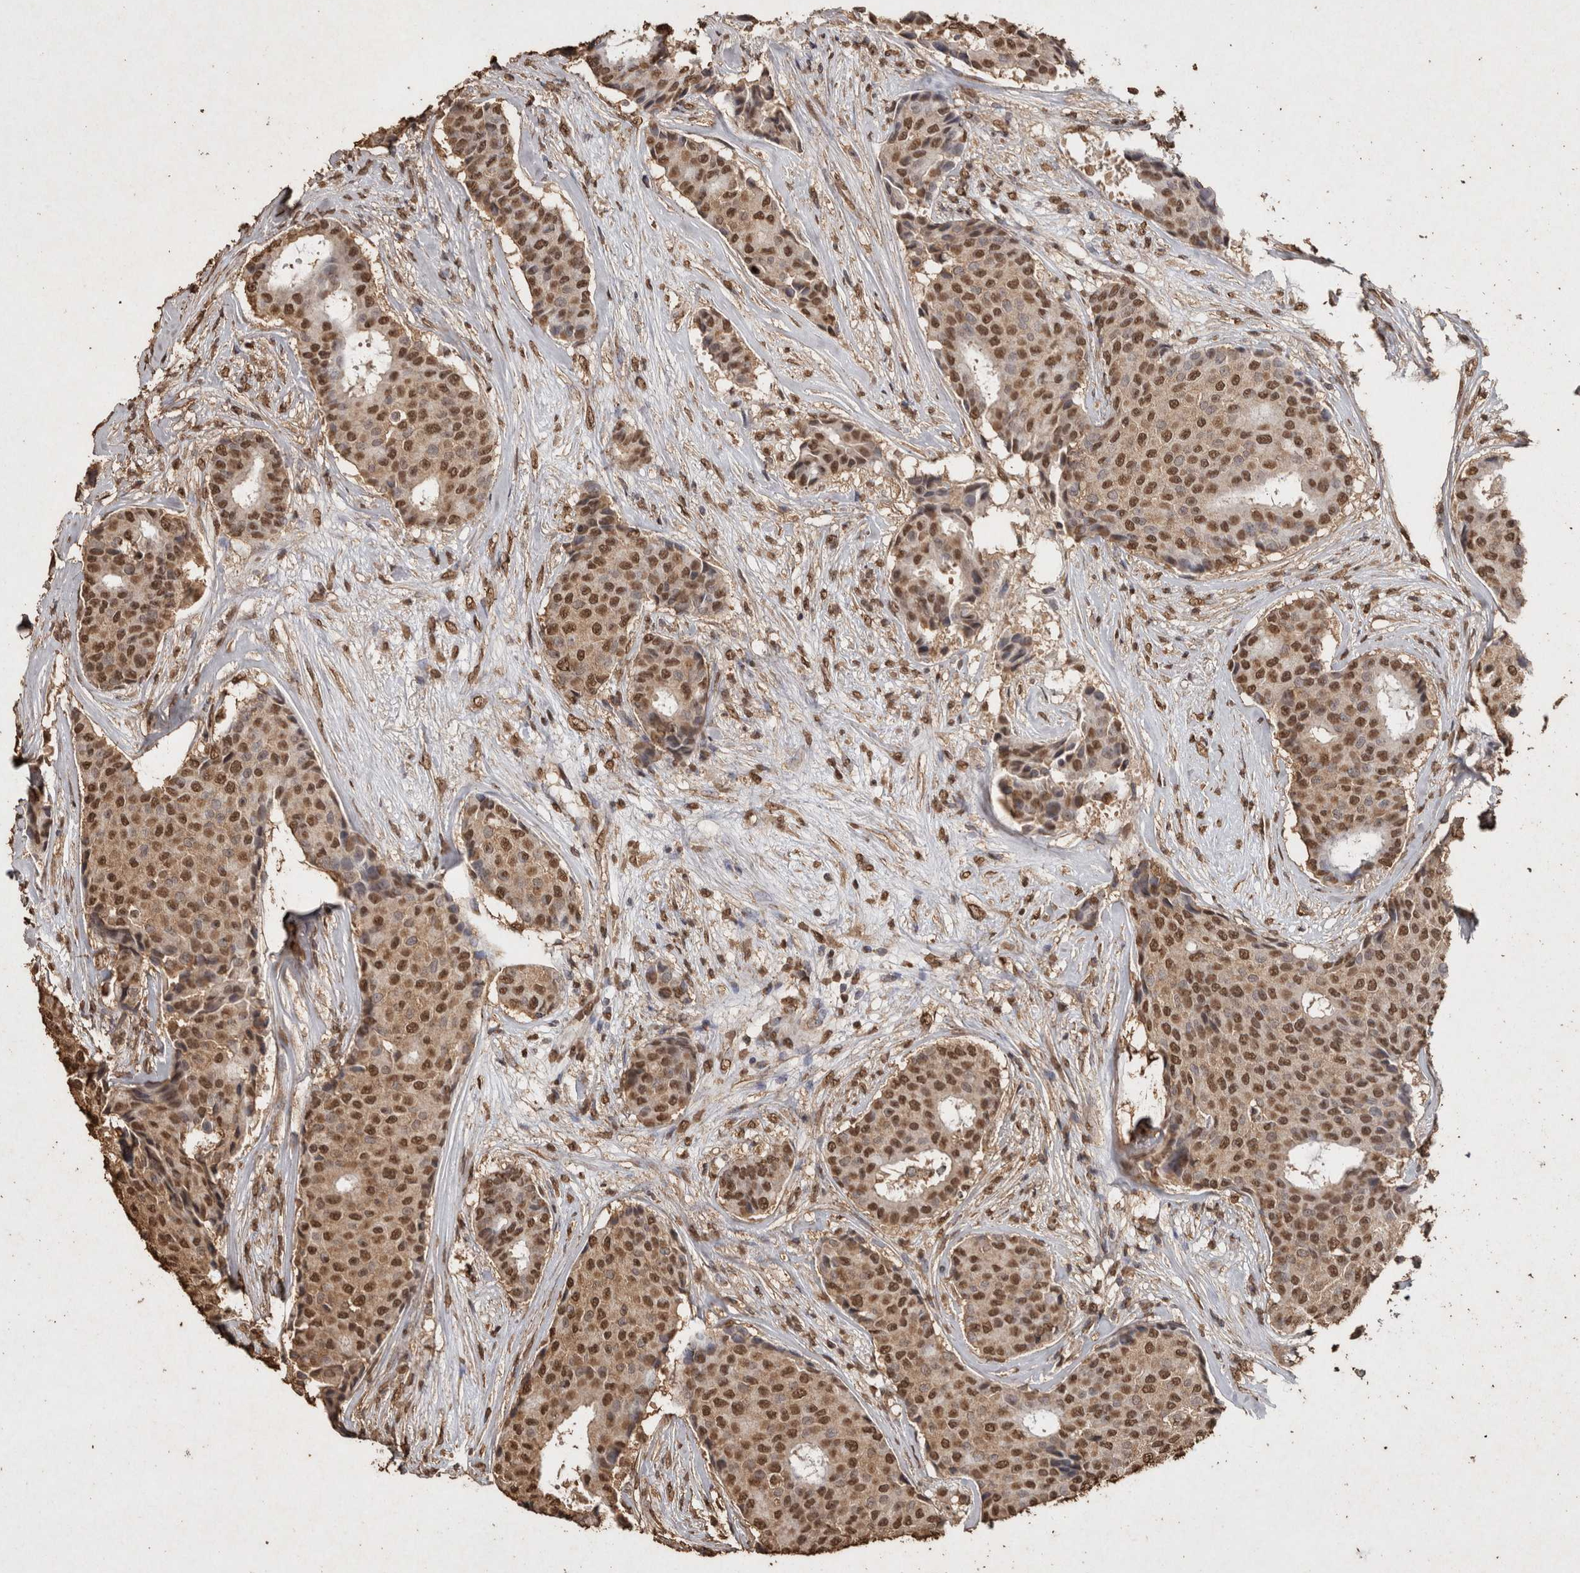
{"staining": {"intensity": "strong", "quantity": ">75%", "location": "nuclear"}, "tissue": "breast cancer", "cell_type": "Tumor cells", "image_type": "cancer", "snomed": [{"axis": "morphology", "description": "Duct carcinoma"}, {"axis": "topography", "description": "Breast"}], "caption": "Tumor cells reveal strong nuclear expression in about >75% of cells in breast cancer.", "gene": "FSTL3", "patient": {"sex": "female", "age": 75}}